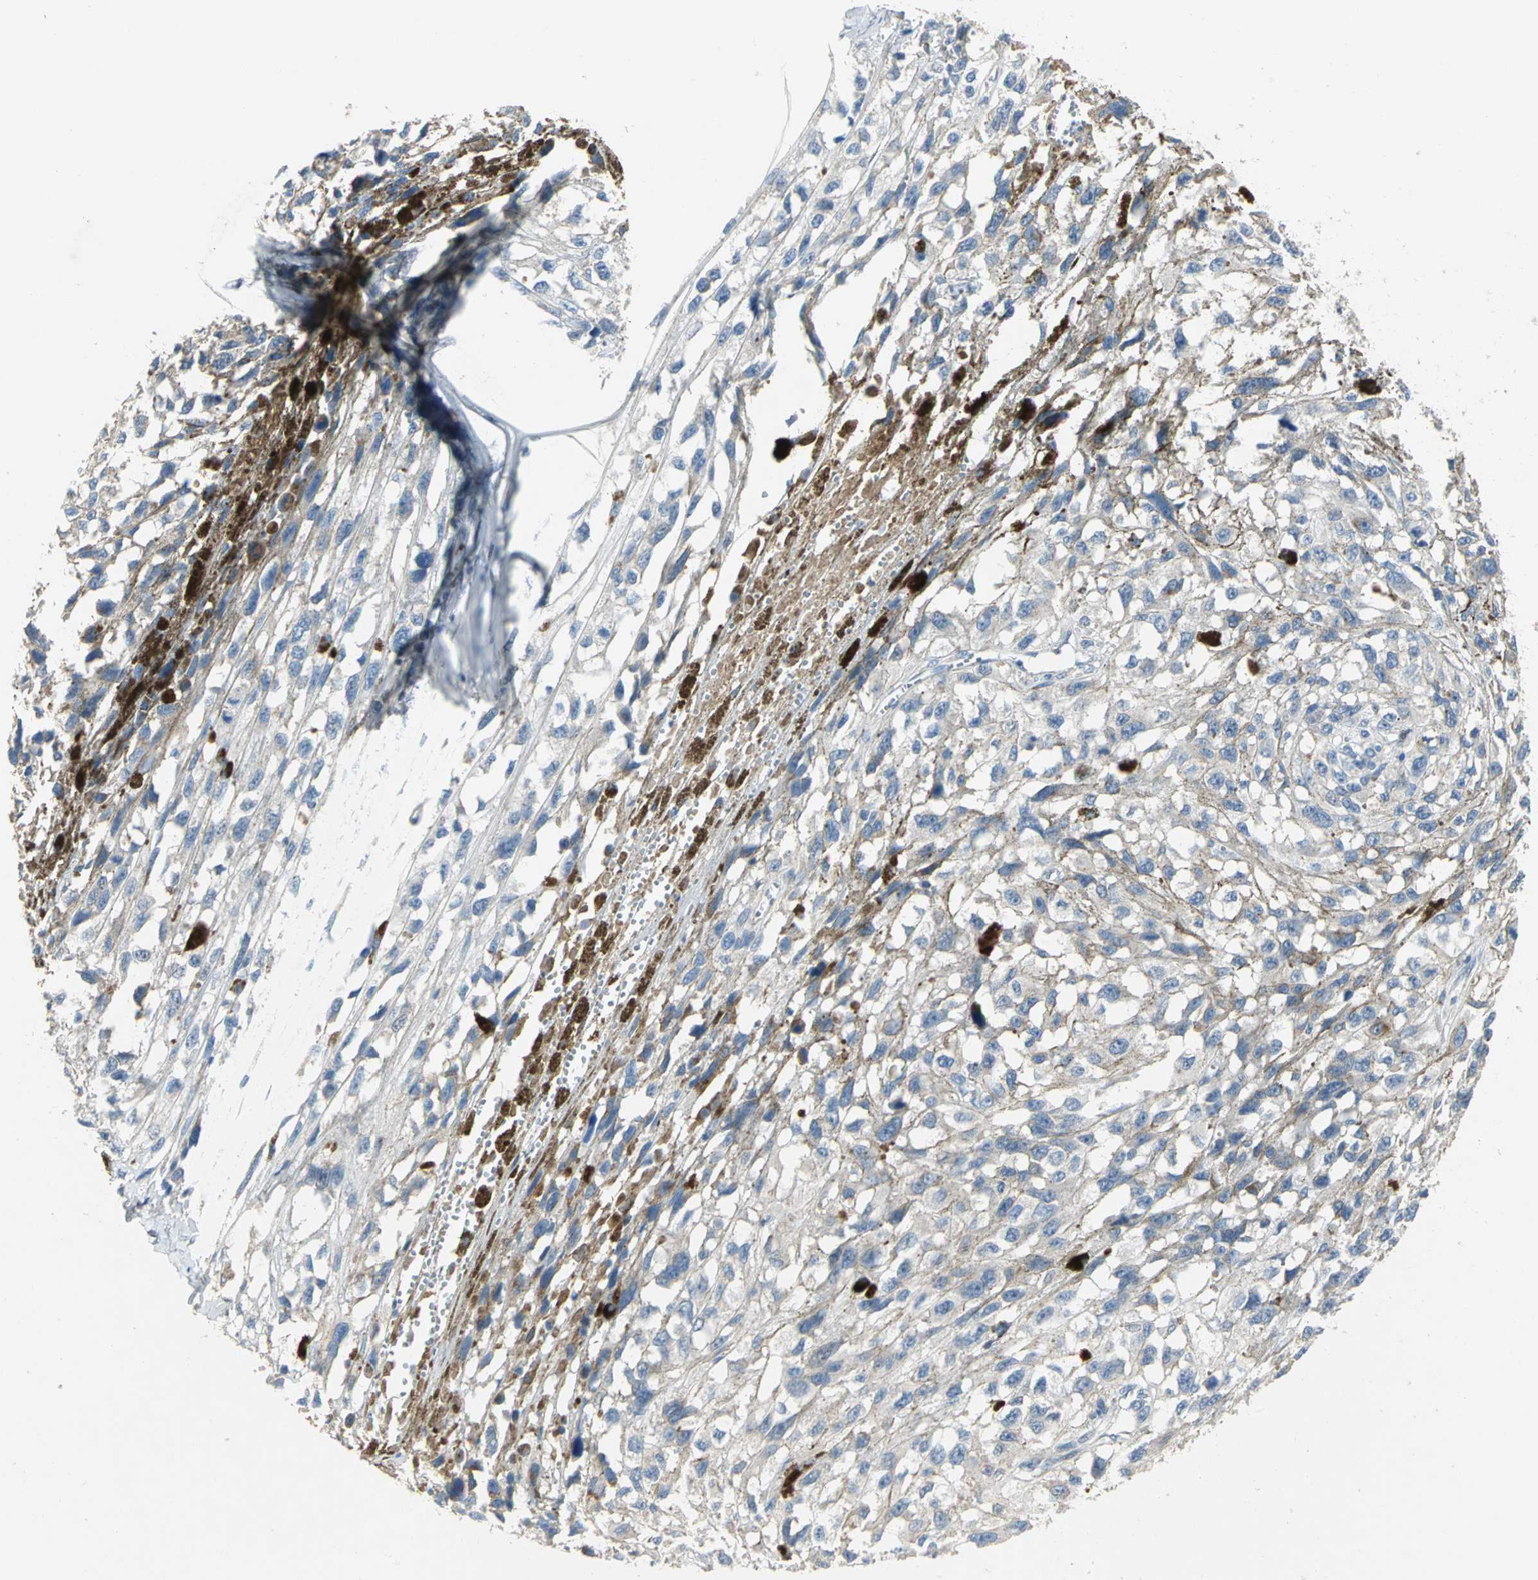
{"staining": {"intensity": "weak", "quantity": "<25%", "location": "cytoplasmic/membranous"}, "tissue": "melanoma", "cell_type": "Tumor cells", "image_type": "cancer", "snomed": [{"axis": "morphology", "description": "Malignant melanoma, Metastatic site"}, {"axis": "topography", "description": "Lymph node"}], "caption": "This is a micrograph of IHC staining of malignant melanoma (metastatic site), which shows no staining in tumor cells. Brightfield microscopy of immunohistochemistry (IHC) stained with DAB (brown) and hematoxylin (blue), captured at high magnification.", "gene": "SPPL2B", "patient": {"sex": "male", "age": 59}}